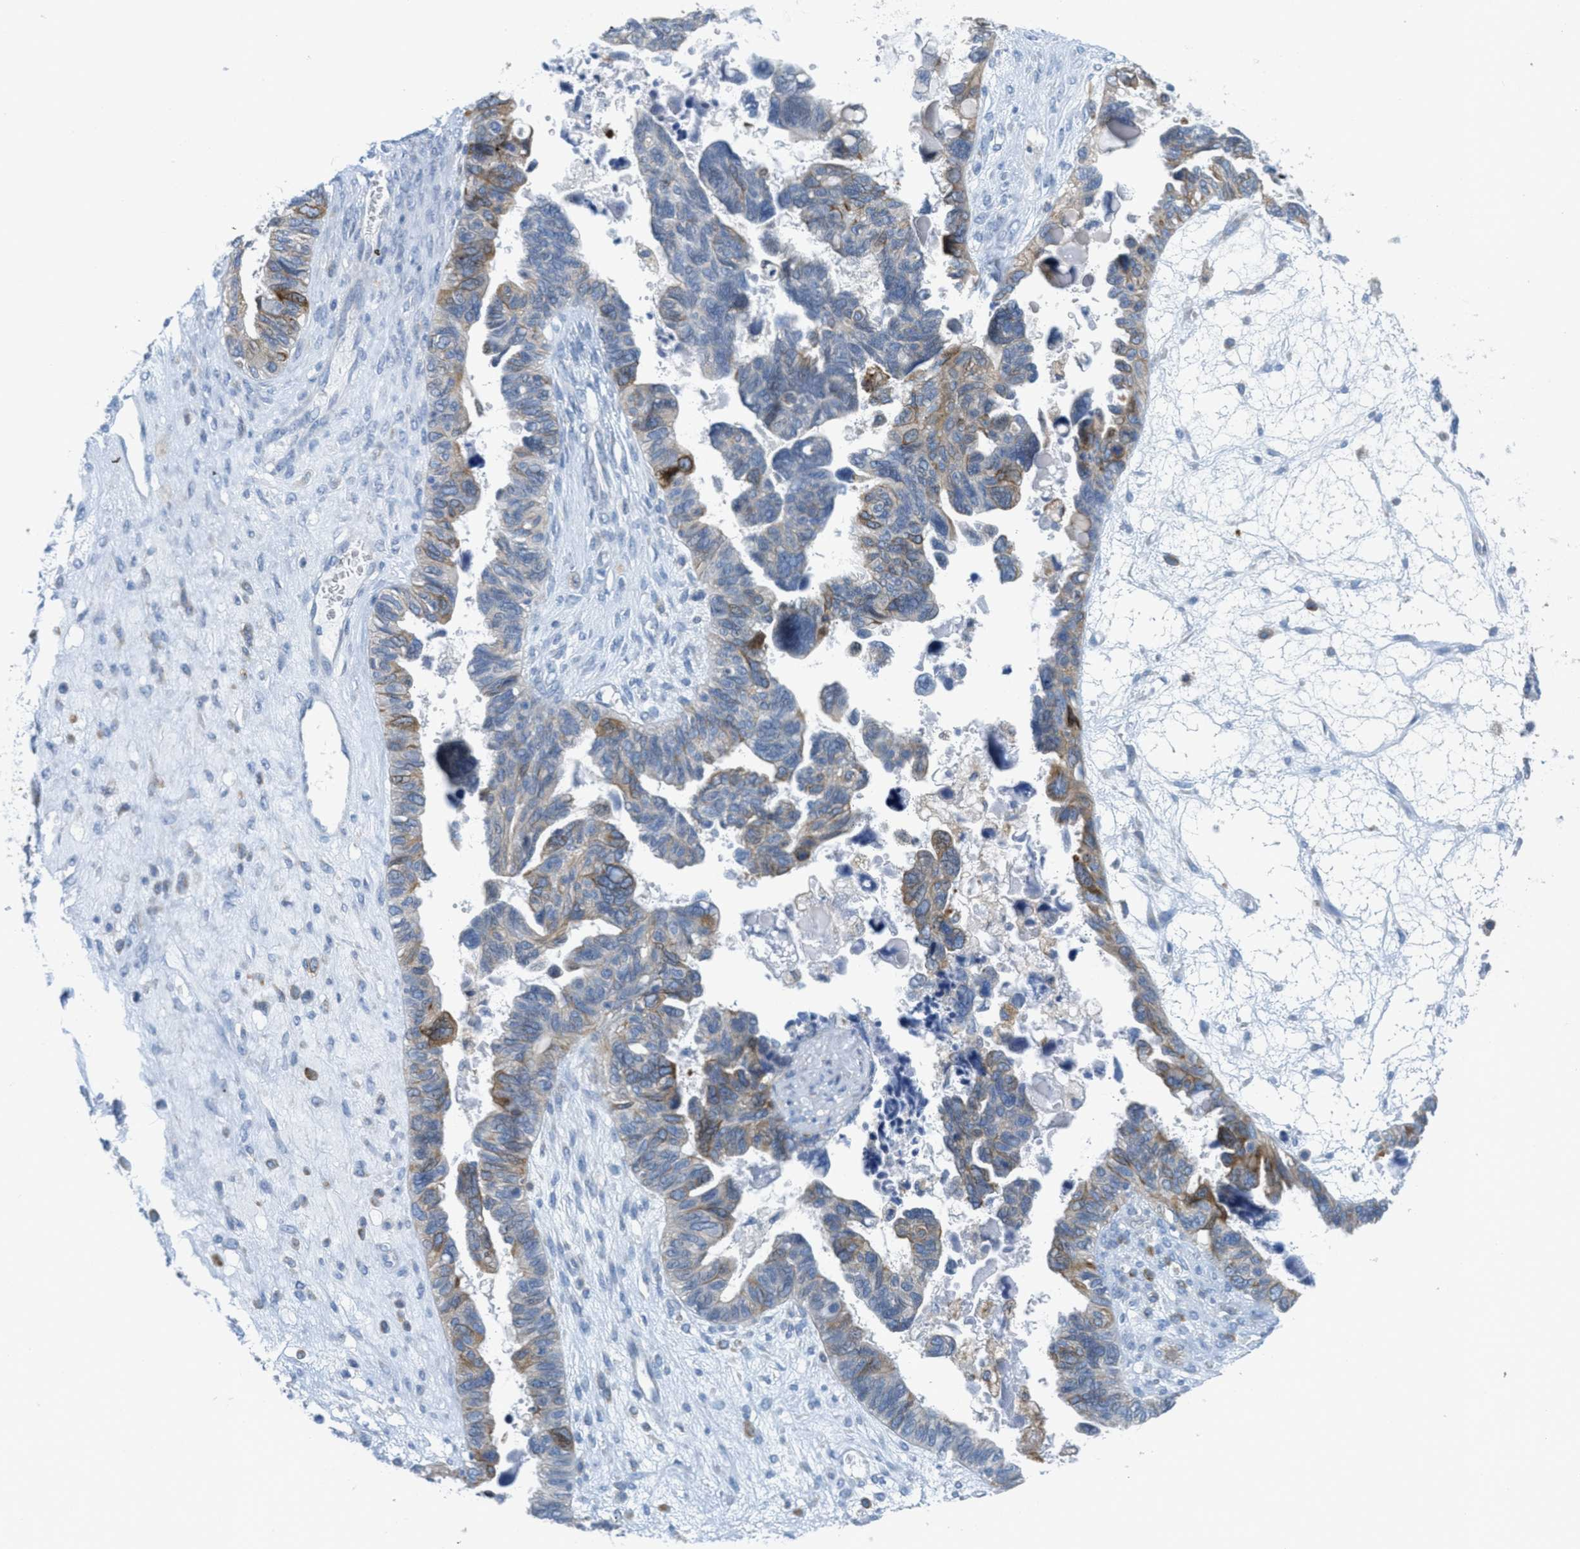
{"staining": {"intensity": "moderate", "quantity": "<25%", "location": "cytoplasmic/membranous"}, "tissue": "ovarian cancer", "cell_type": "Tumor cells", "image_type": "cancer", "snomed": [{"axis": "morphology", "description": "Cystadenocarcinoma, serous, NOS"}, {"axis": "topography", "description": "Ovary"}], "caption": "This image exhibits ovarian serous cystadenocarcinoma stained with immunohistochemistry to label a protein in brown. The cytoplasmic/membranous of tumor cells show moderate positivity for the protein. Nuclei are counter-stained blue.", "gene": "TEX264", "patient": {"sex": "female", "age": 79}}